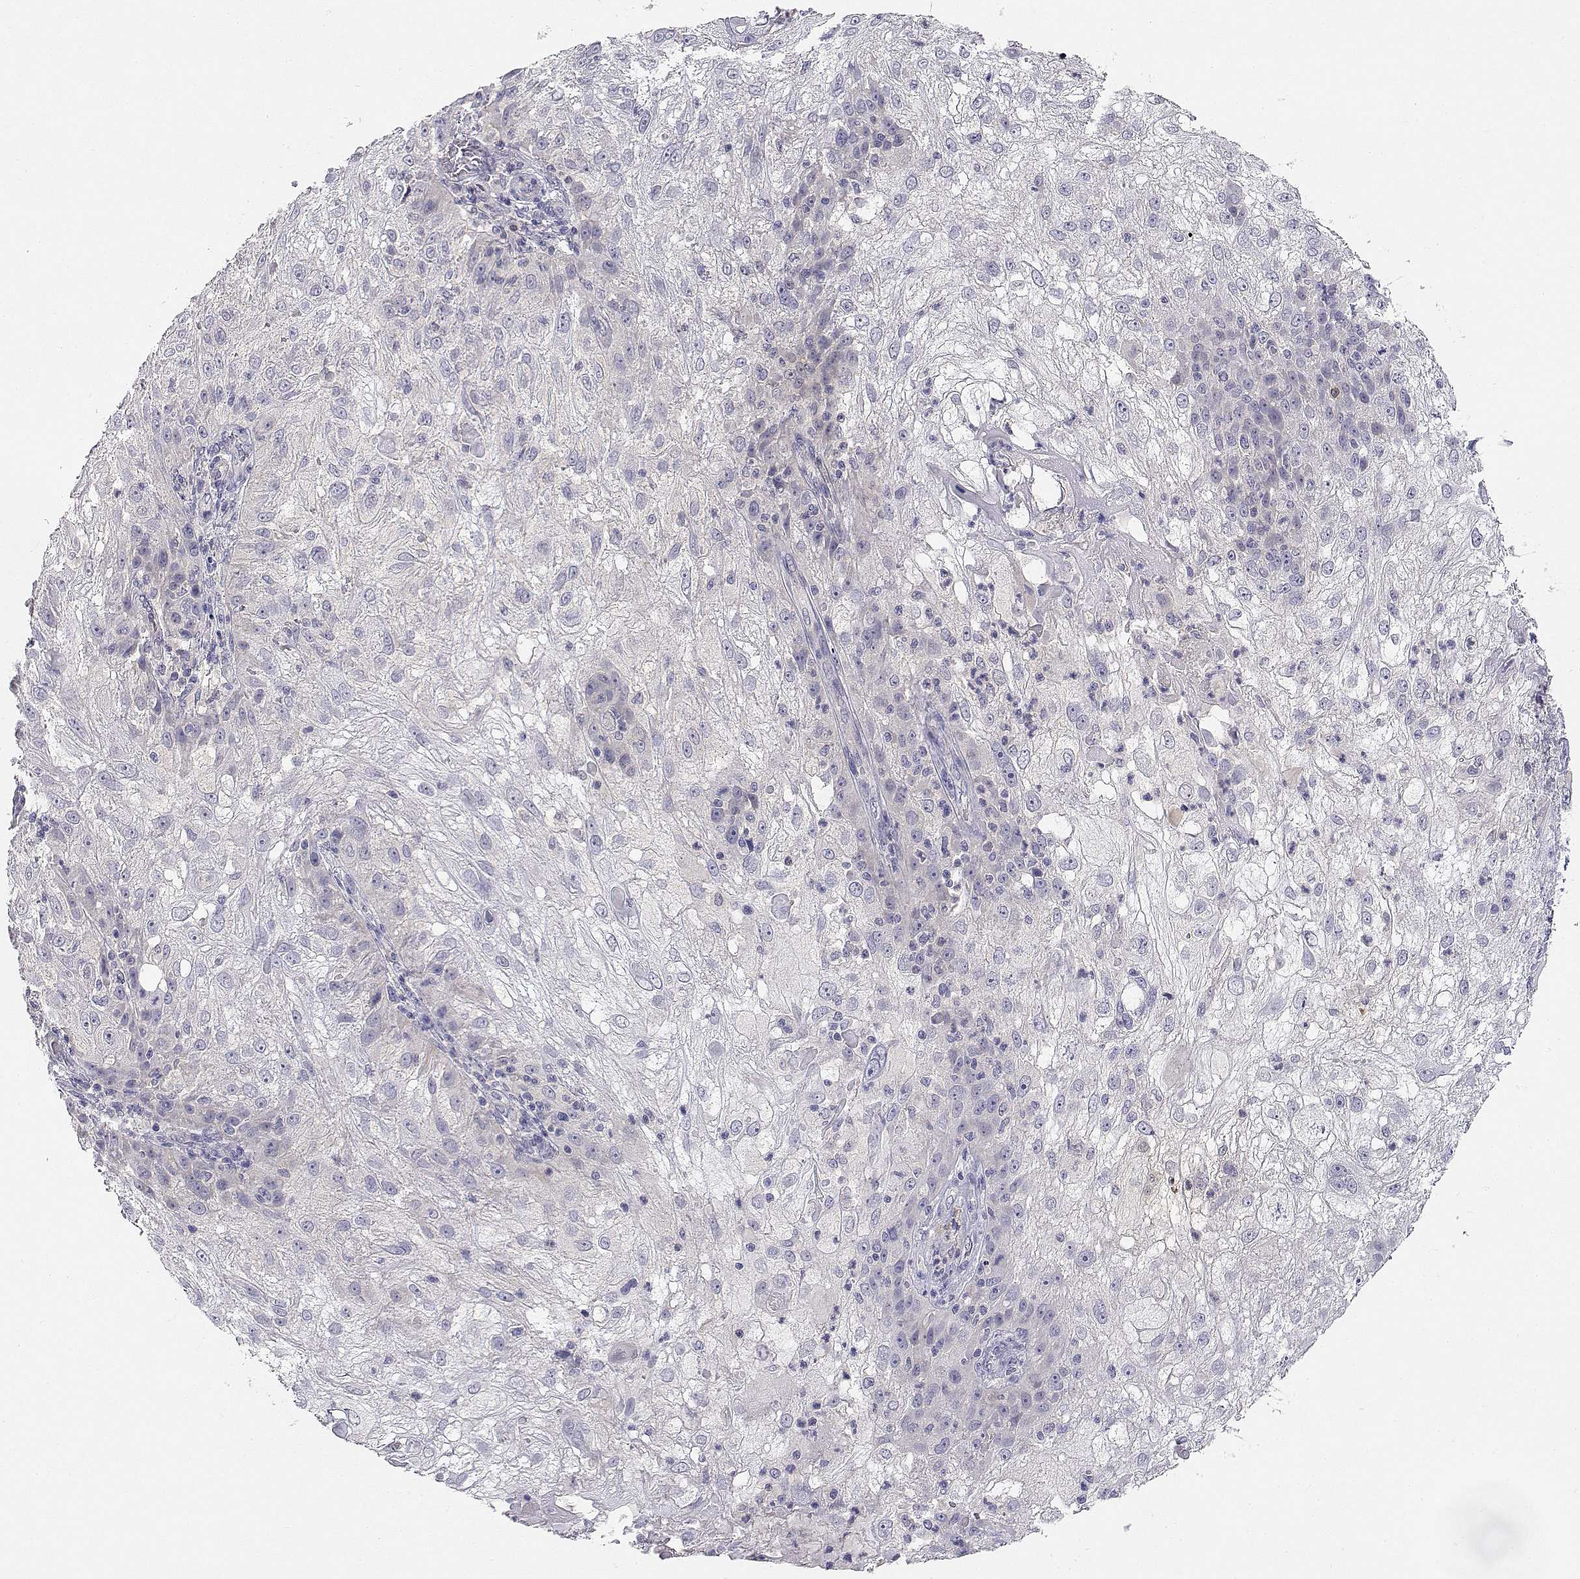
{"staining": {"intensity": "negative", "quantity": "none", "location": "none"}, "tissue": "skin cancer", "cell_type": "Tumor cells", "image_type": "cancer", "snomed": [{"axis": "morphology", "description": "Normal tissue, NOS"}, {"axis": "morphology", "description": "Squamous cell carcinoma, NOS"}, {"axis": "topography", "description": "Skin"}], "caption": "Immunohistochemical staining of human skin cancer (squamous cell carcinoma) shows no significant positivity in tumor cells. (Stains: DAB (3,3'-diaminobenzidine) IHC with hematoxylin counter stain, Microscopy: brightfield microscopy at high magnification).", "gene": "ADA", "patient": {"sex": "female", "age": 83}}